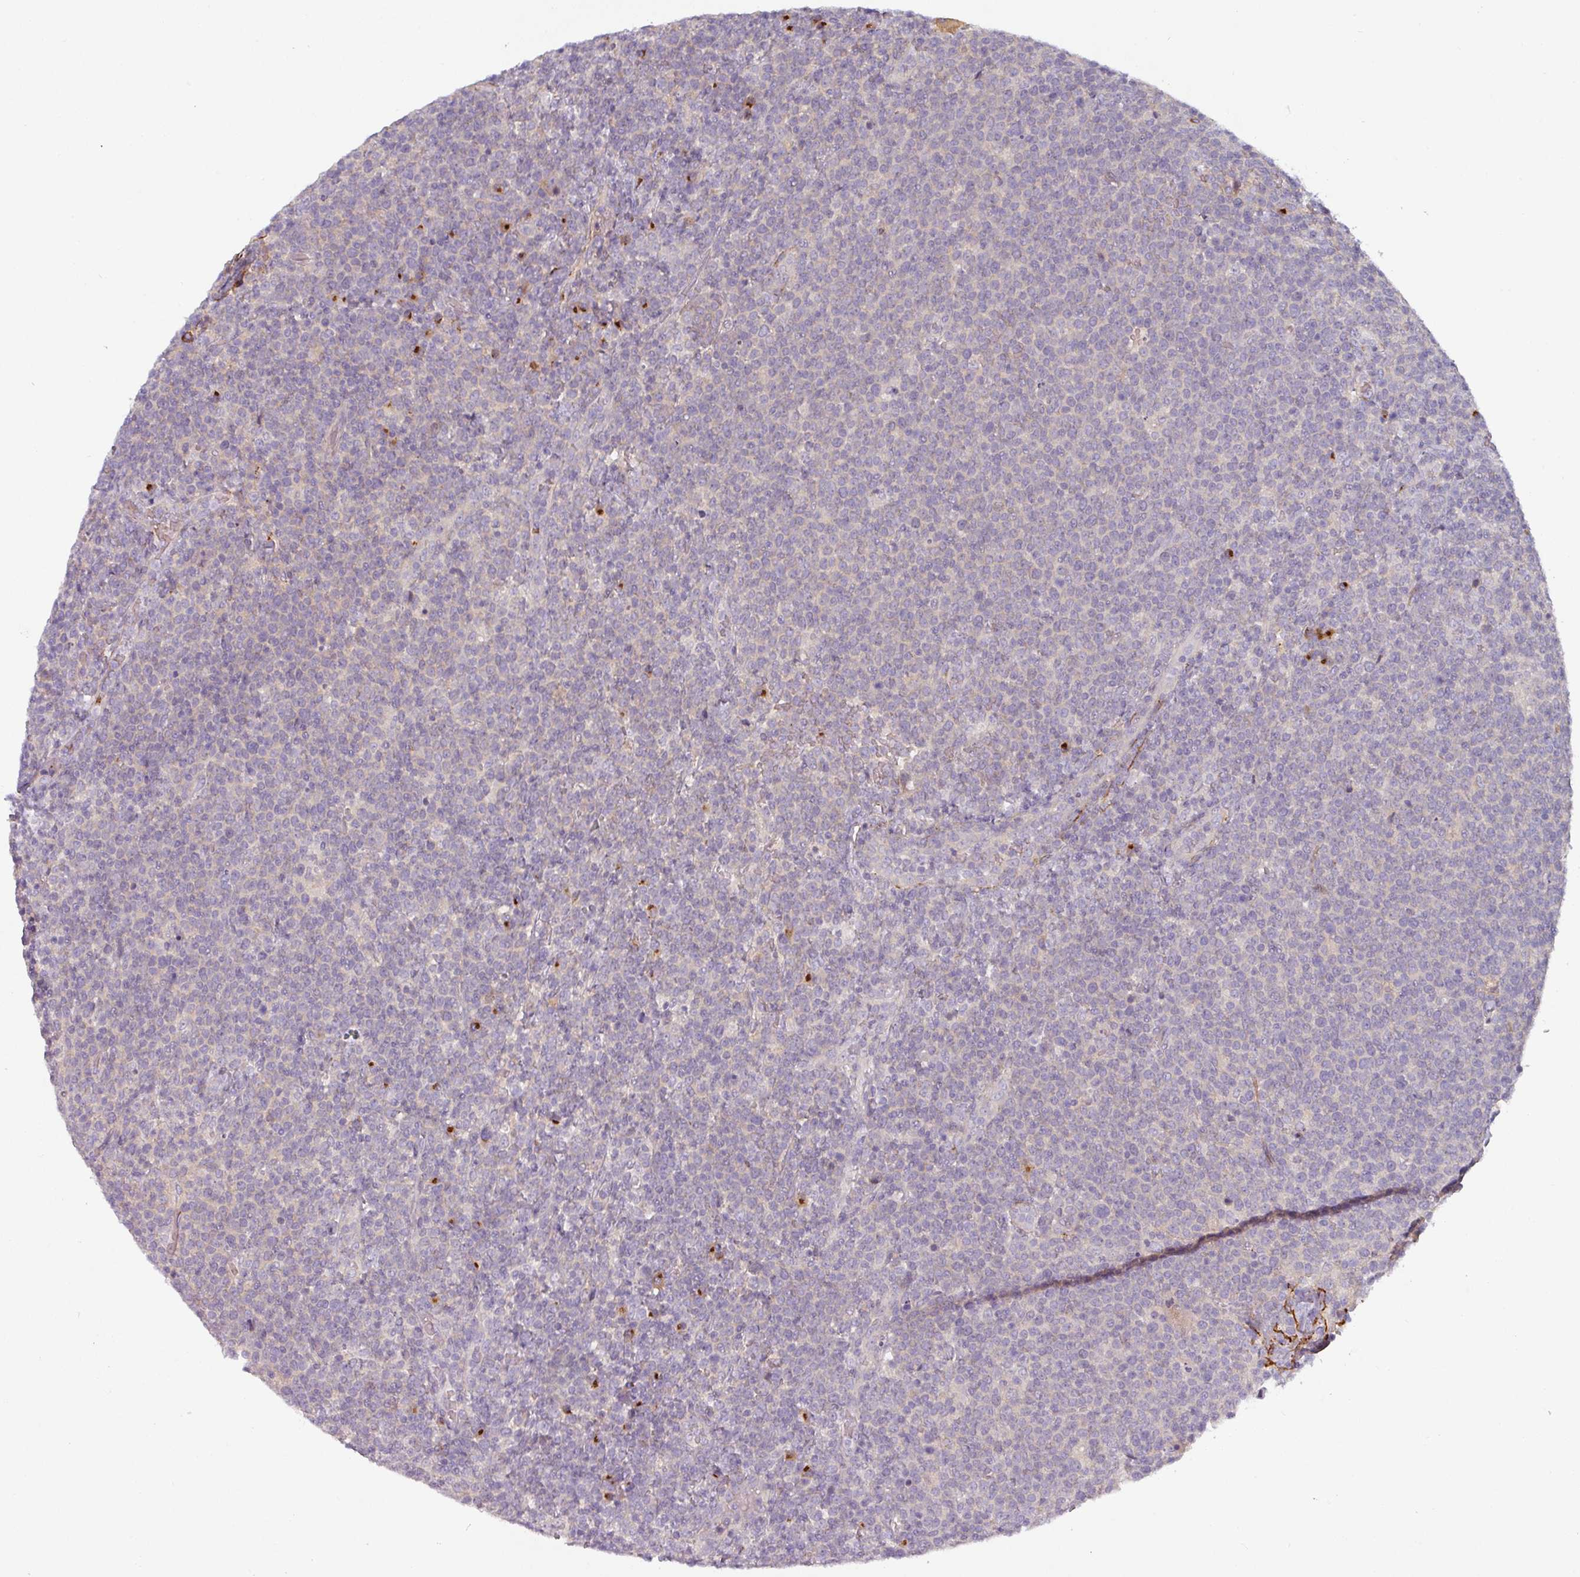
{"staining": {"intensity": "negative", "quantity": "none", "location": "none"}, "tissue": "lymphoma", "cell_type": "Tumor cells", "image_type": "cancer", "snomed": [{"axis": "morphology", "description": "Malignant lymphoma, non-Hodgkin's type, High grade"}, {"axis": "topography", "description": "Lymph node"}], "caption": "DAB immunohistochemical staining of human lymphoma reveals no significant positivity in tumor cells.", "gene": "PRODH2", "patient": {"sex": "male", "age": 61}}